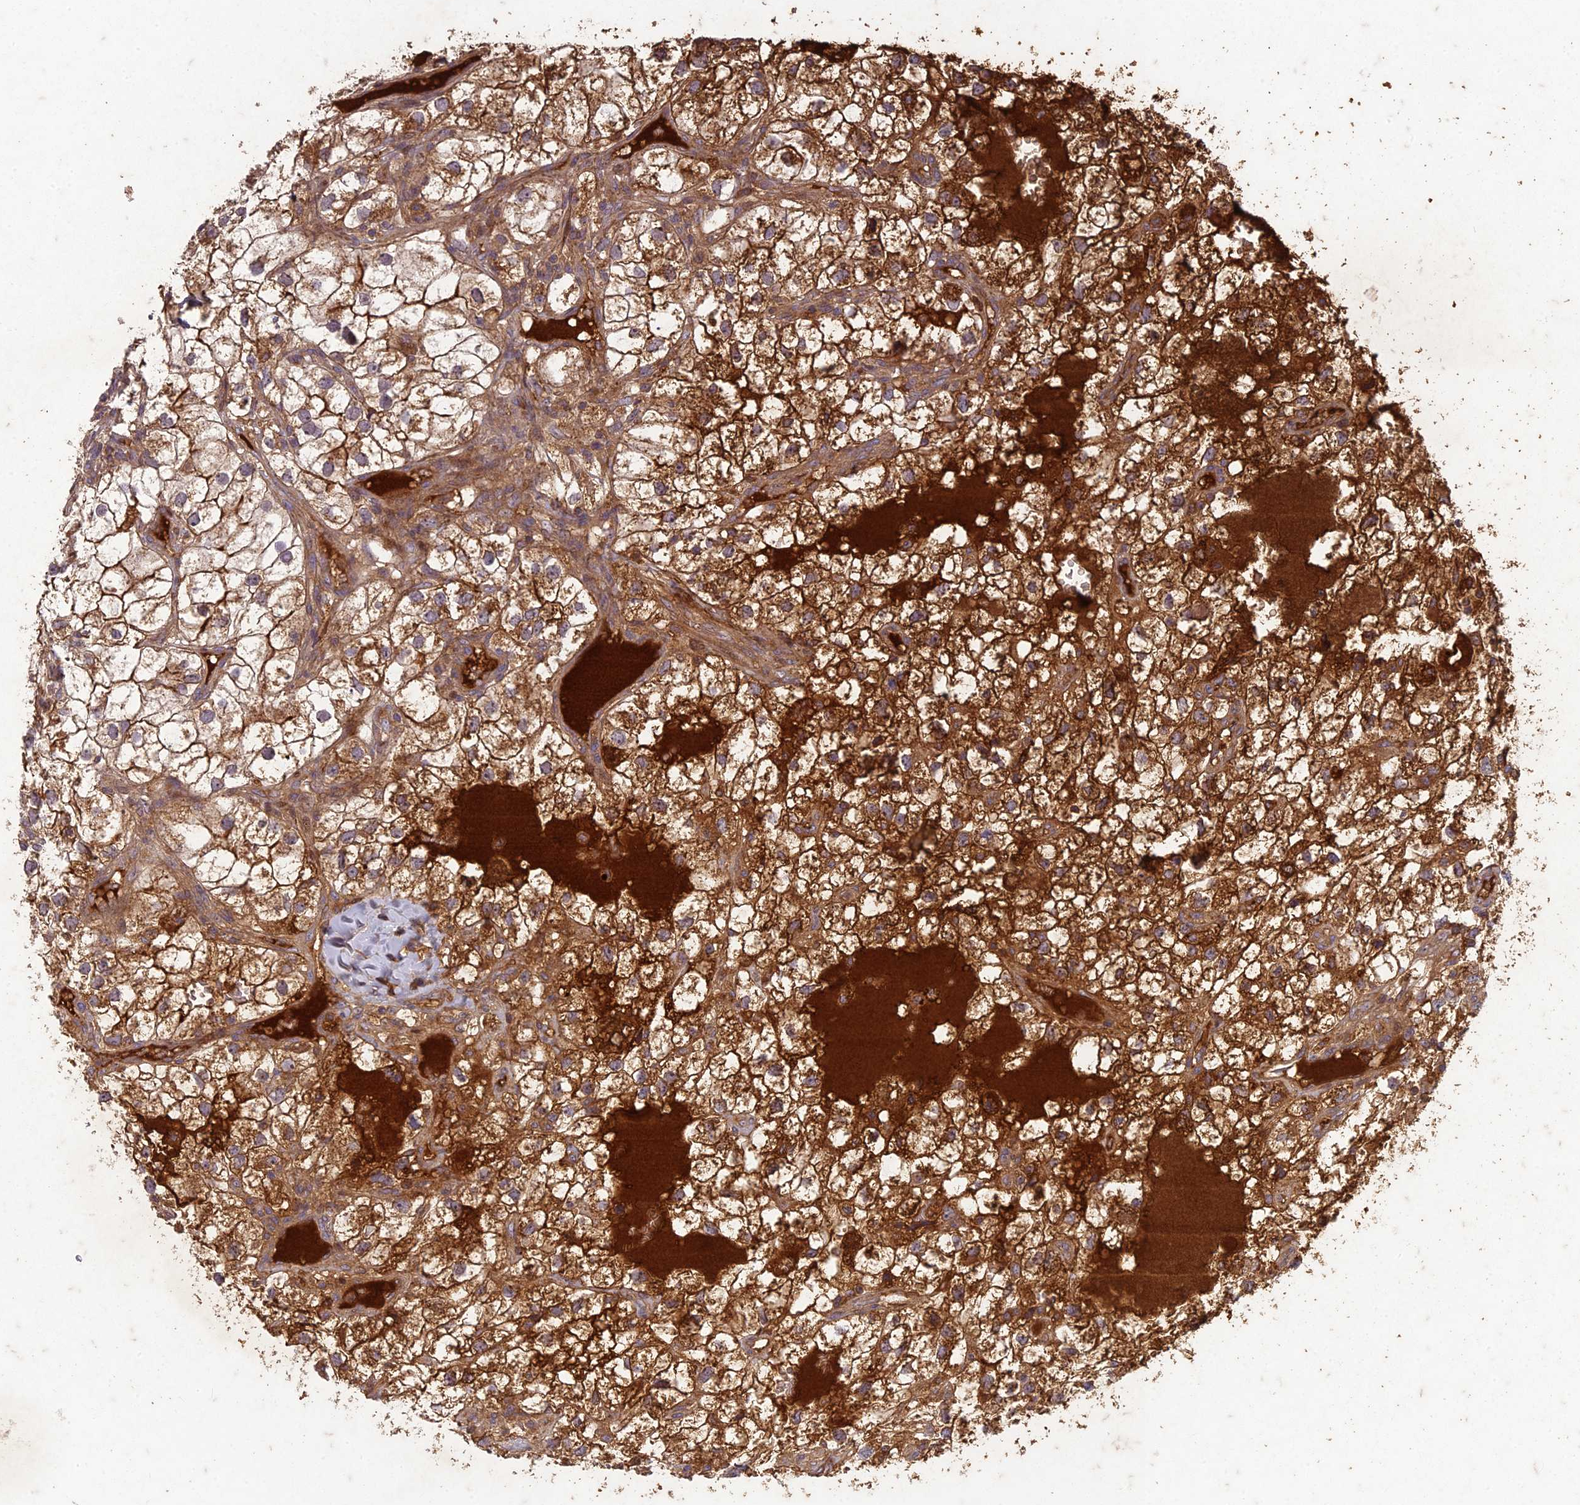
{"staining": {"intensity": "weak", "quantity": ">75%", "location": "cytoplasmic/membranous"}, "tissue": "renal cancer", "cell_type": "Tumor cells", "image_type": "cancer", "snomed": [{"axis": "morphology", "description": "Adenocarcinoma, NOS"}, {"axis": "topography", "description": "Kidney"}], "caption": "Approximately >75% of tumor cells in human renal cancer (adenocarcinoma) exhibit weak cytoplasmic/membranous protein positivity as visualized by brown immunohistochemical staining.", "gene": "TCF25", "patient": {"sex": "male", "age": 59}}